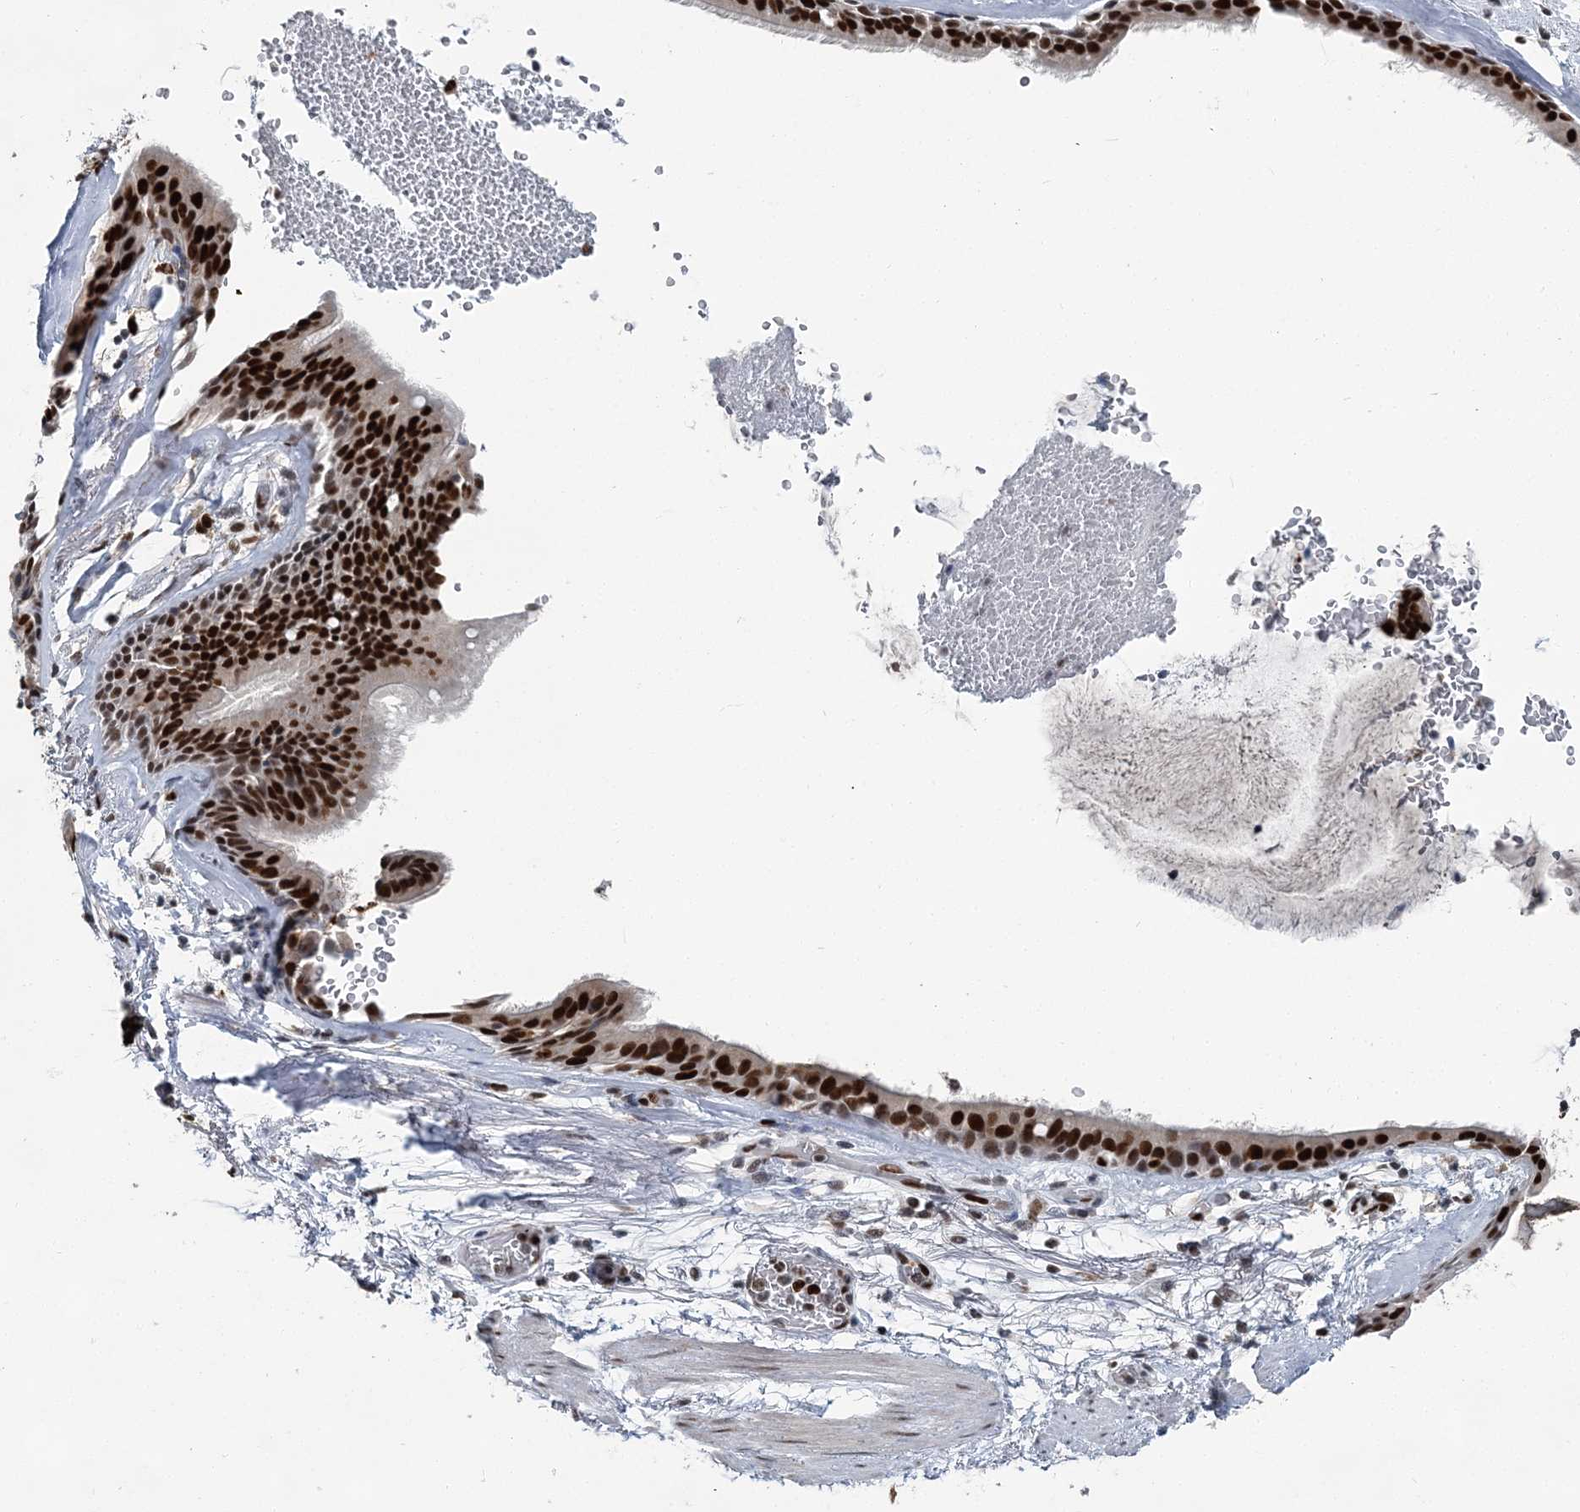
{"staining": {"intensity": "negative", "quantity": "none", "location": "none"}, "tissue": "adipose tissue", "cell_type": "Adipocytes", "image_type": "normal", "snomed": [{"axis": "morphology", "description": "Normal tissue, NOS"}, {"axis": "topography", "description": "Cartilage tissue"}], "caption": "An immunohistochemistry micrograph of normal adipose tissue is shown. There is no staining in adipocytes of adipose tissue. (Stains: DAB immunohistochemistry (IHC) with hematoxylin counter stain, Microscopy: brightfield microscopy at high magnification).", "gene": "HAT1", "patient": {"sex": "female", "age": 63}}